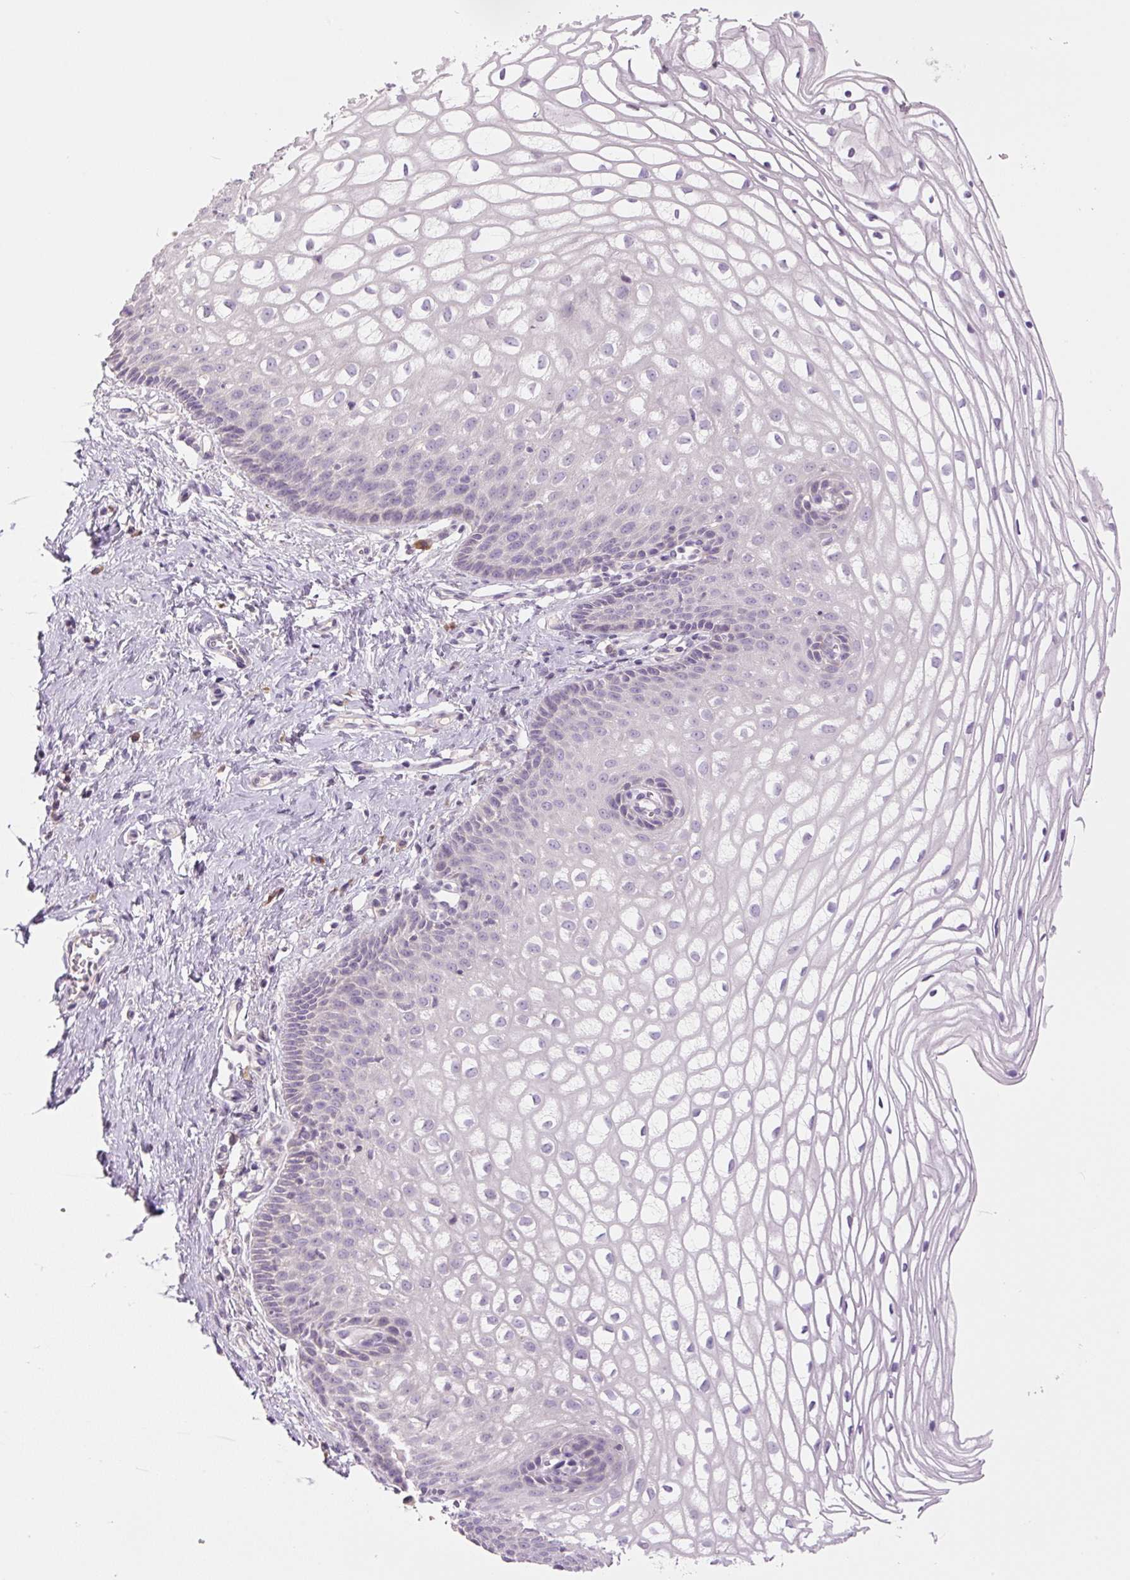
{"staining": {"intensity": "negative", "quantity": "none", "location": "none"}, "tissue": "cervix", "cell_type": "Glandular cells", "image_type": "normal", "snomed": [{"axis": "morphology", "description": "Normal tissue, NOS"}, {"axis": "topography", "description": "Cervix"}], "caption": "Immunohistochemistry image of benign cervix: cervix stained with DAB reveals no significant protein staining in glandular cells.", "gene": "TMEM100", "patient": {"sex": "female", "age": 36}}